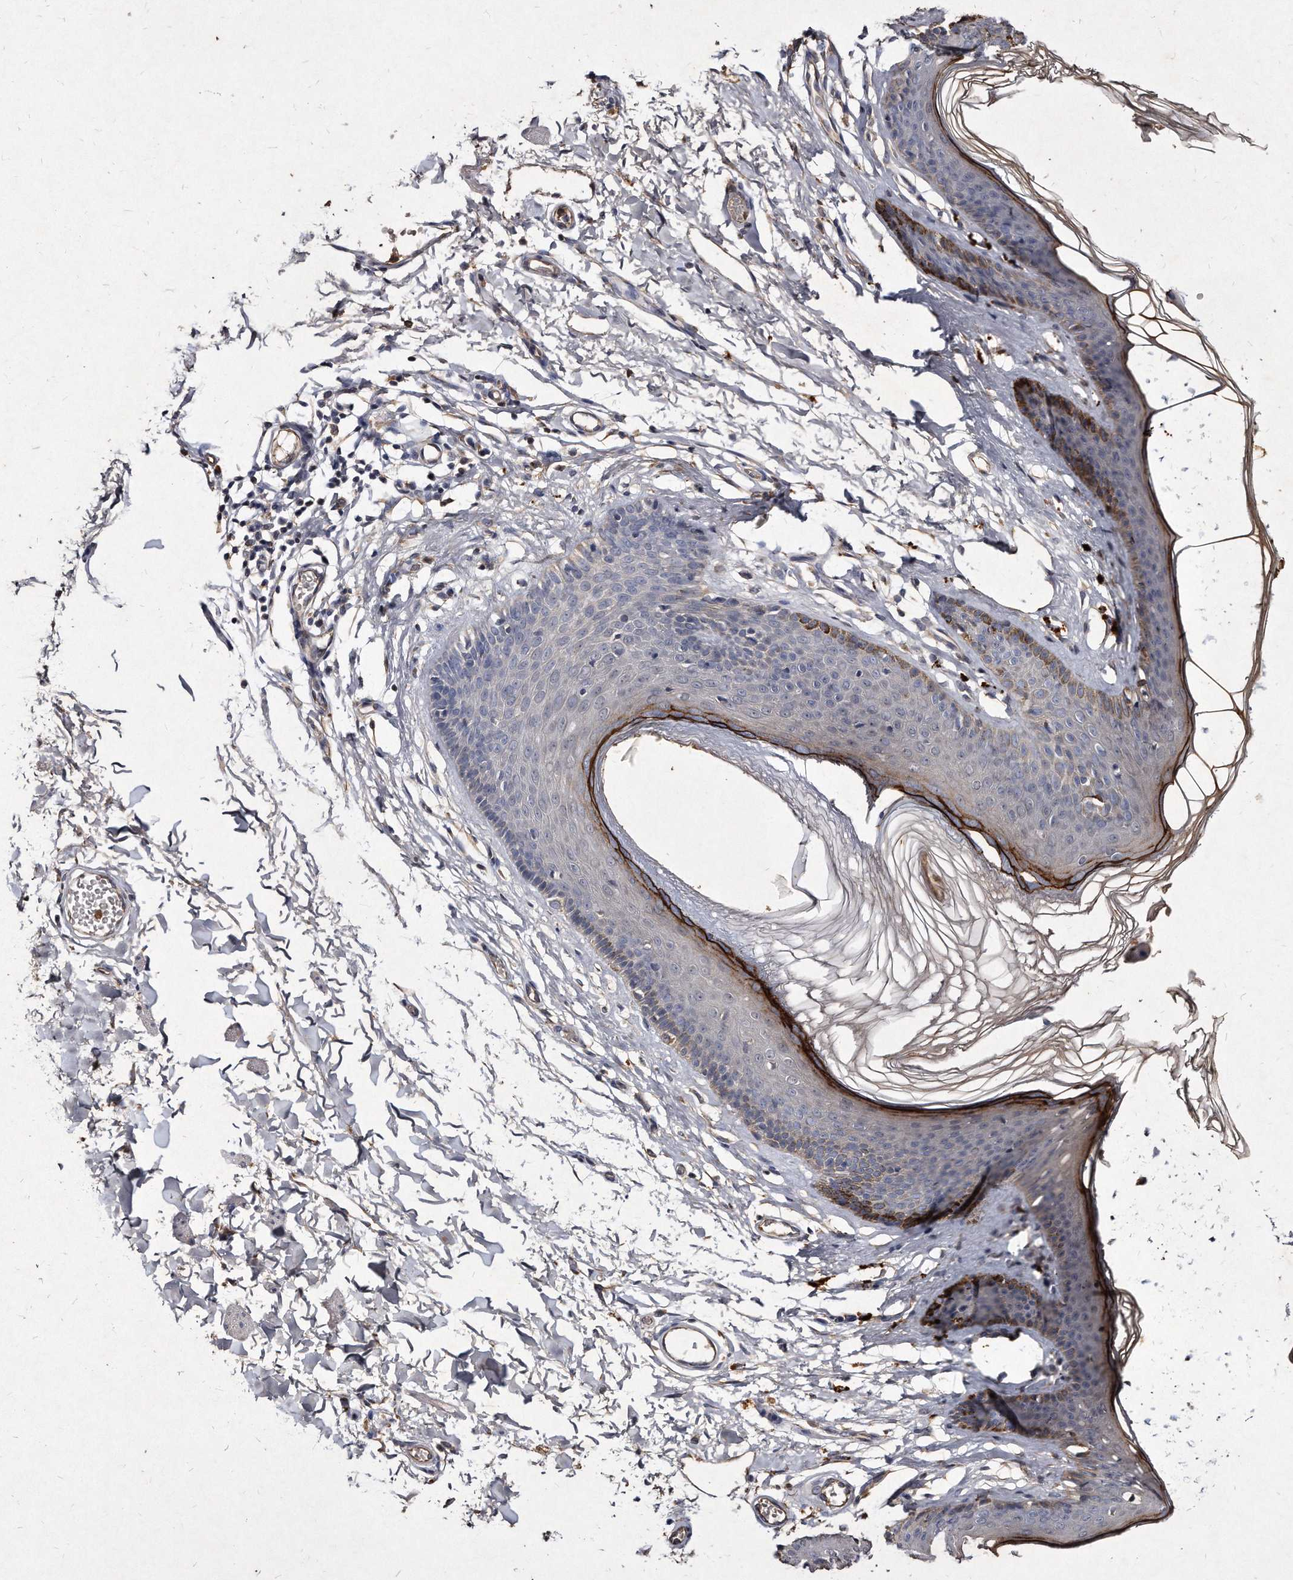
{"staining": {"intensity": "strong", "quantity": "<25%", "location": "cytoplasmic/membranous"}, "tissue": "skin", "cell_type": "Epidermal cells", "image_type": "normal", "snomed": [{"axis": "morphology", "description": "Normal tissue, NOS"}, {"axis": "morphology", "description": "Squamous cell carcinoma, NOS"}, {"axis": "topography", "description": "Vulva"}], "caption": "Normal skin shows strong cytoplasmic/membranous positivity in approximately <25% of epidermal cells.", "gene": "KLHDC3", "patient": {"sex": "female", "age": 85}}